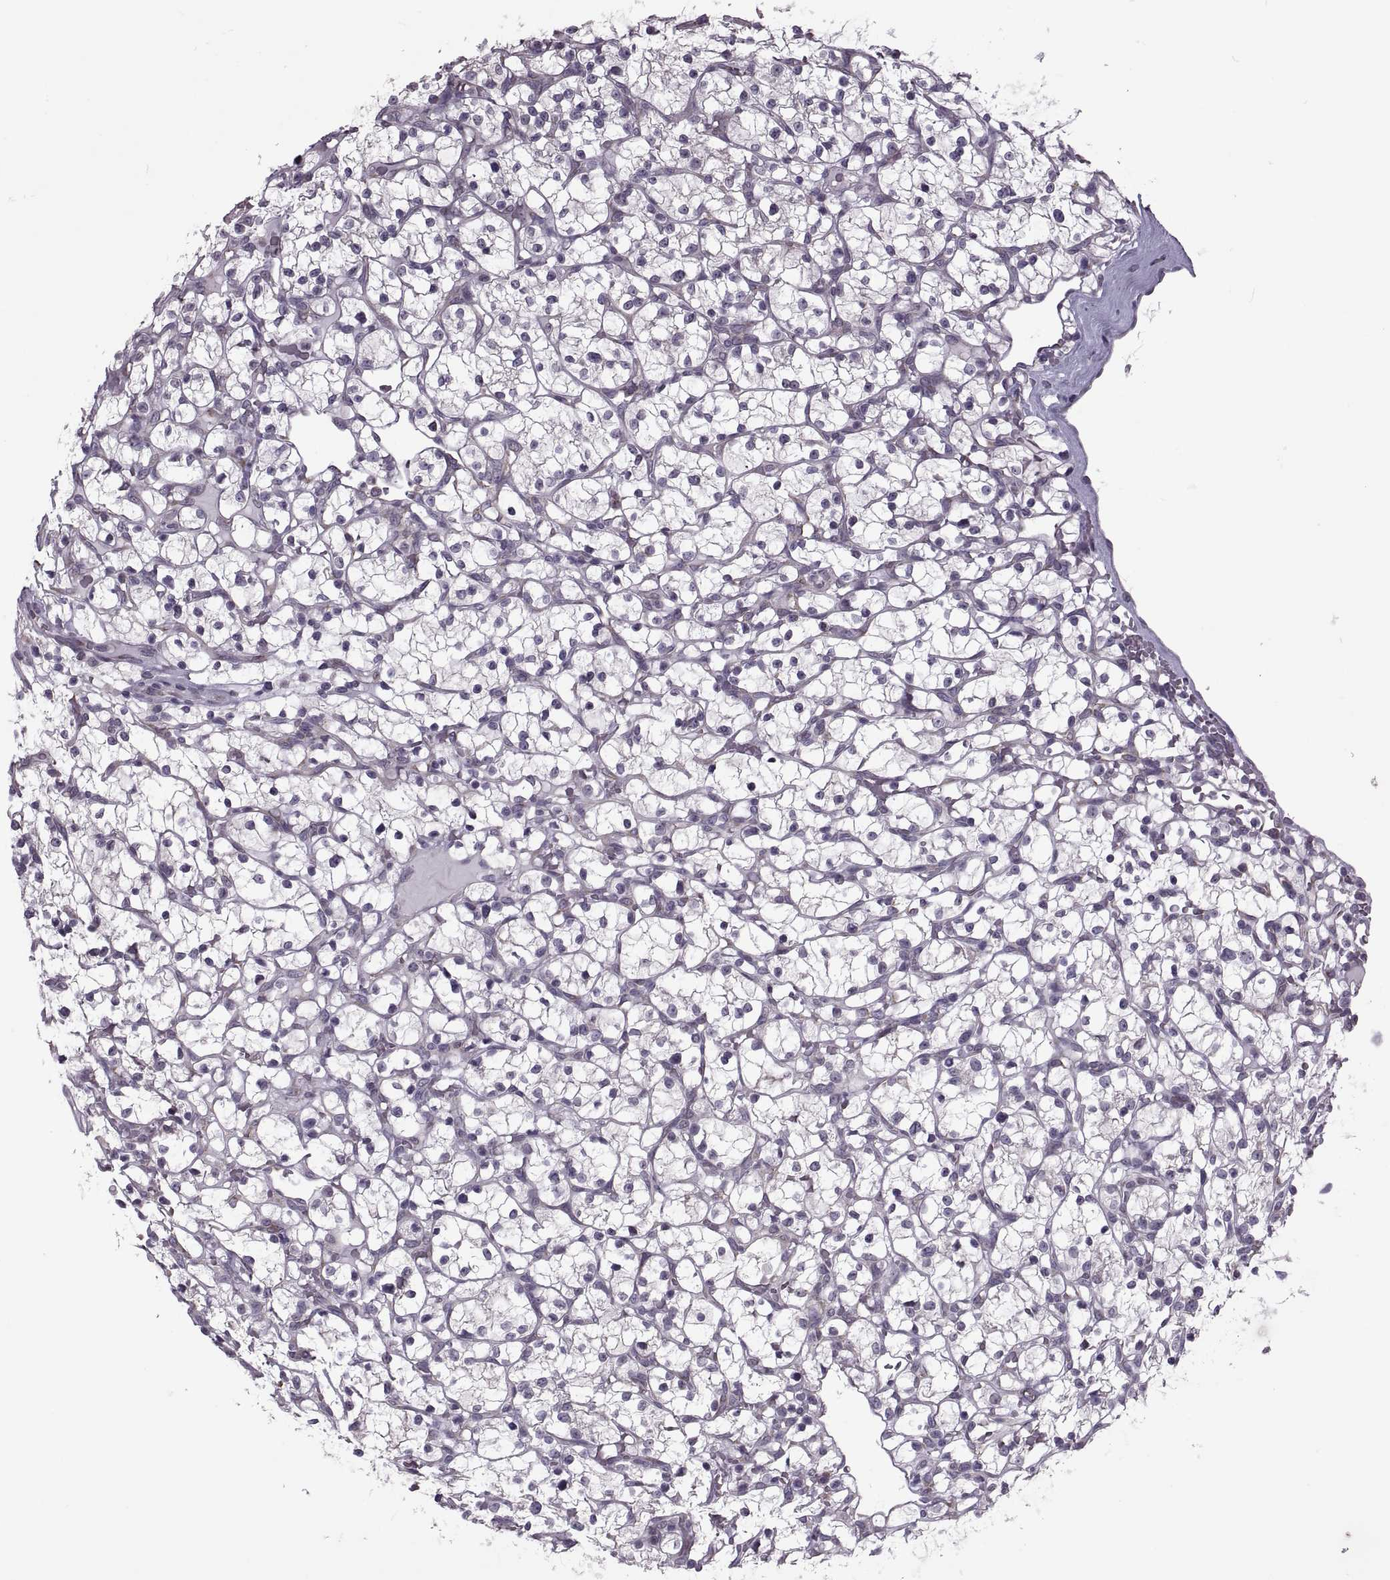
{"staining": {"intensity": "negative", "quantity": "none", "location": "none"}, "tissue": "renal cancer", "cell_type": "Tumor cells", "image_type": "cancer", "snomed": [{"axis": "morphology", "description": "Adenocarcinoma, NOS"}, {"axis": "topography", "description": "Kidney"}], "caption": "Protein analysis of renal cancer (adenocarcinoma) shows no significant staining in tumor cells.", "gene": "PABPC1", "patient": {"sex": "female", "age": 64}}